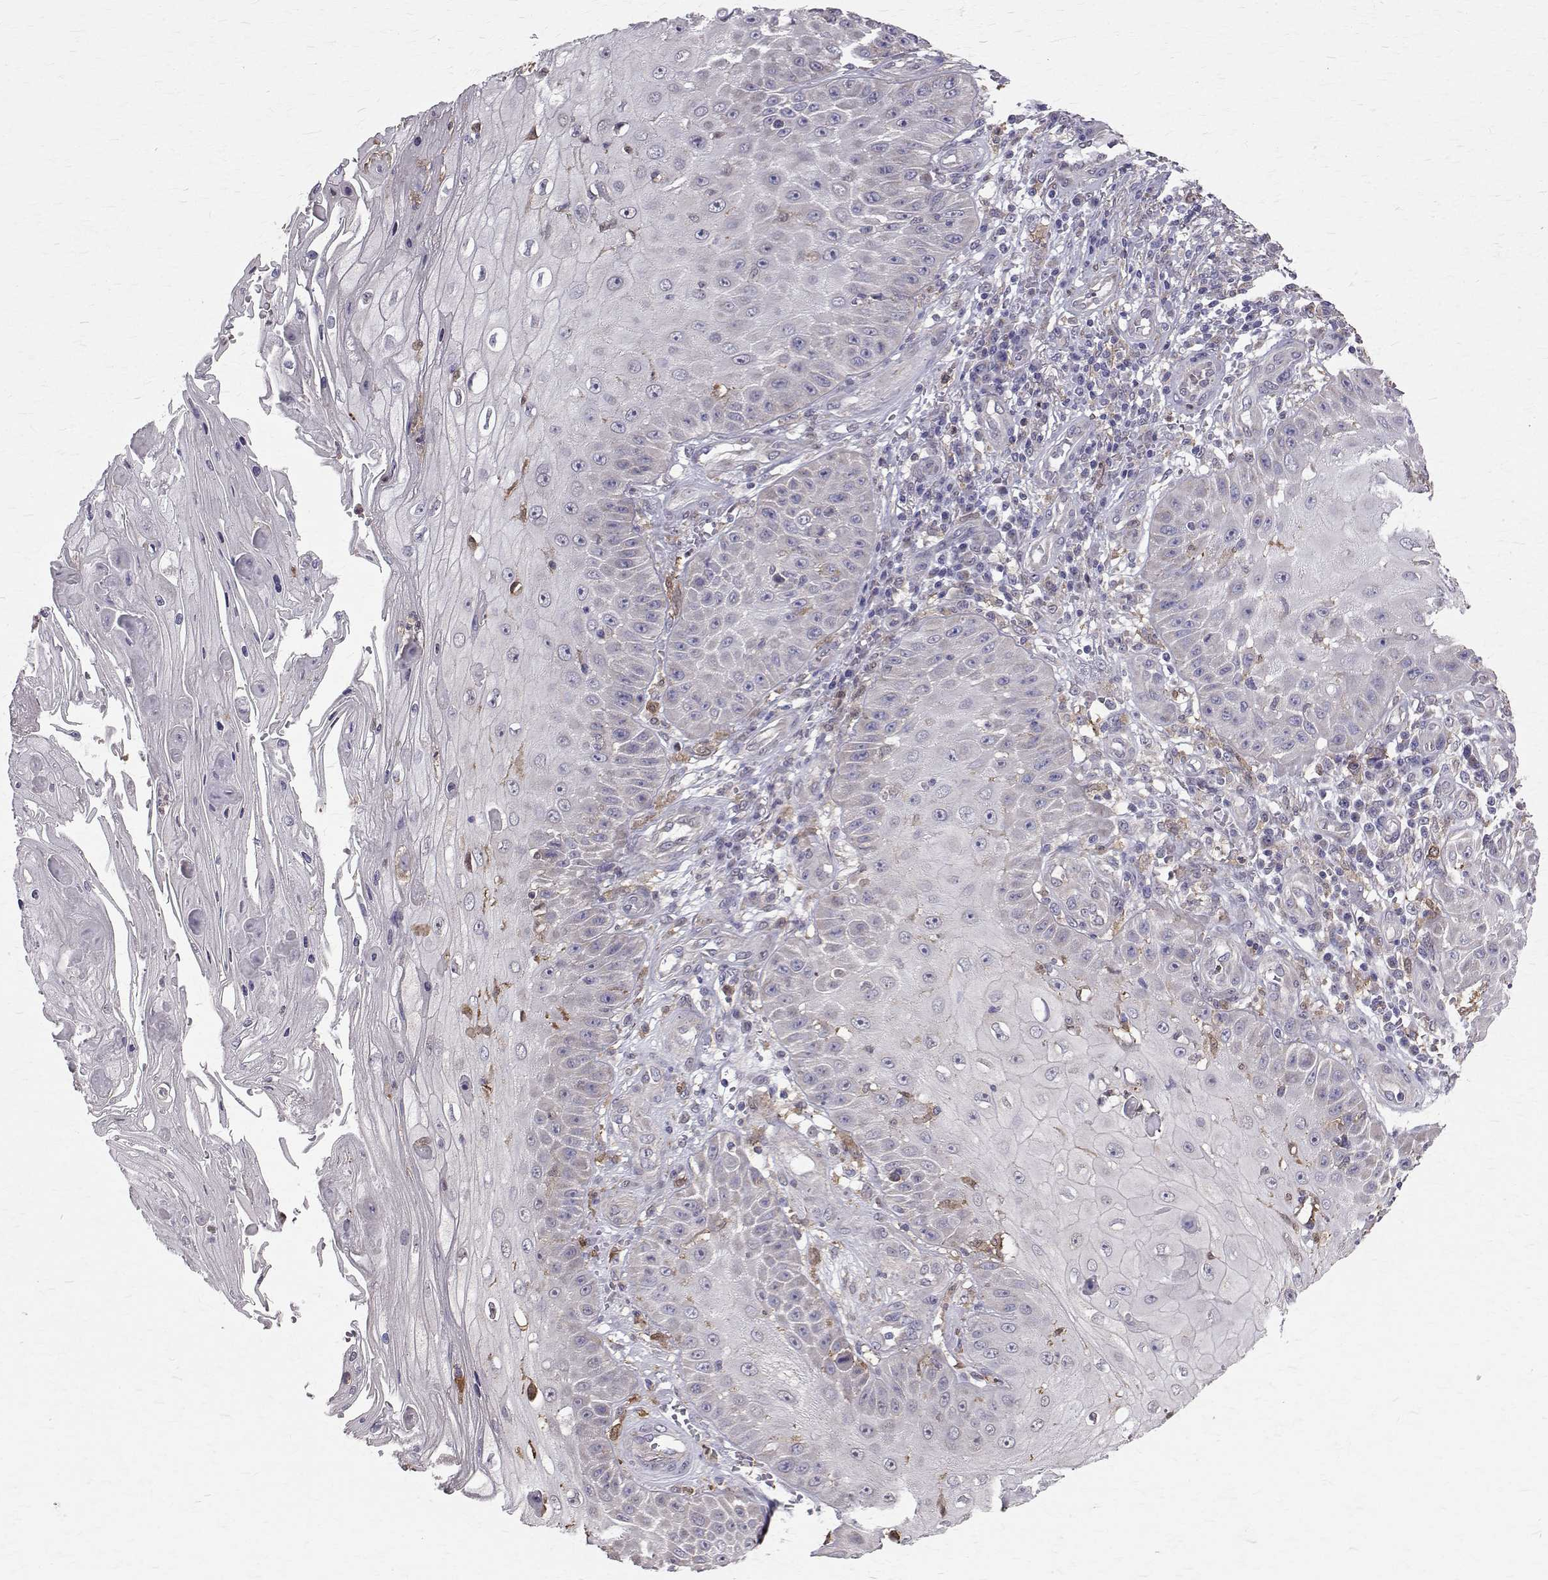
{"staining": {"intensity": "weak", "quantity": "<25%", "location": "nuclear"}, "tissue": "skin cancer", "cell_type": "Tumor cells", "image_type": "cancer", "snomed": [{"axis": "morphology", "description": "Squamous cell carcinoma, NOS"}, {"axis": "topography", "description": "Skin"}], "caption": "An immunohistochemistry (IHC) histopathology image of skin cancer (squamous cell carcinoma) is shown. There is no staining in tumor cells of skin cancer (squamous cell carcinoma).", "gene": "CCDC89", "patient": {"sex": "male", "age": 70}}